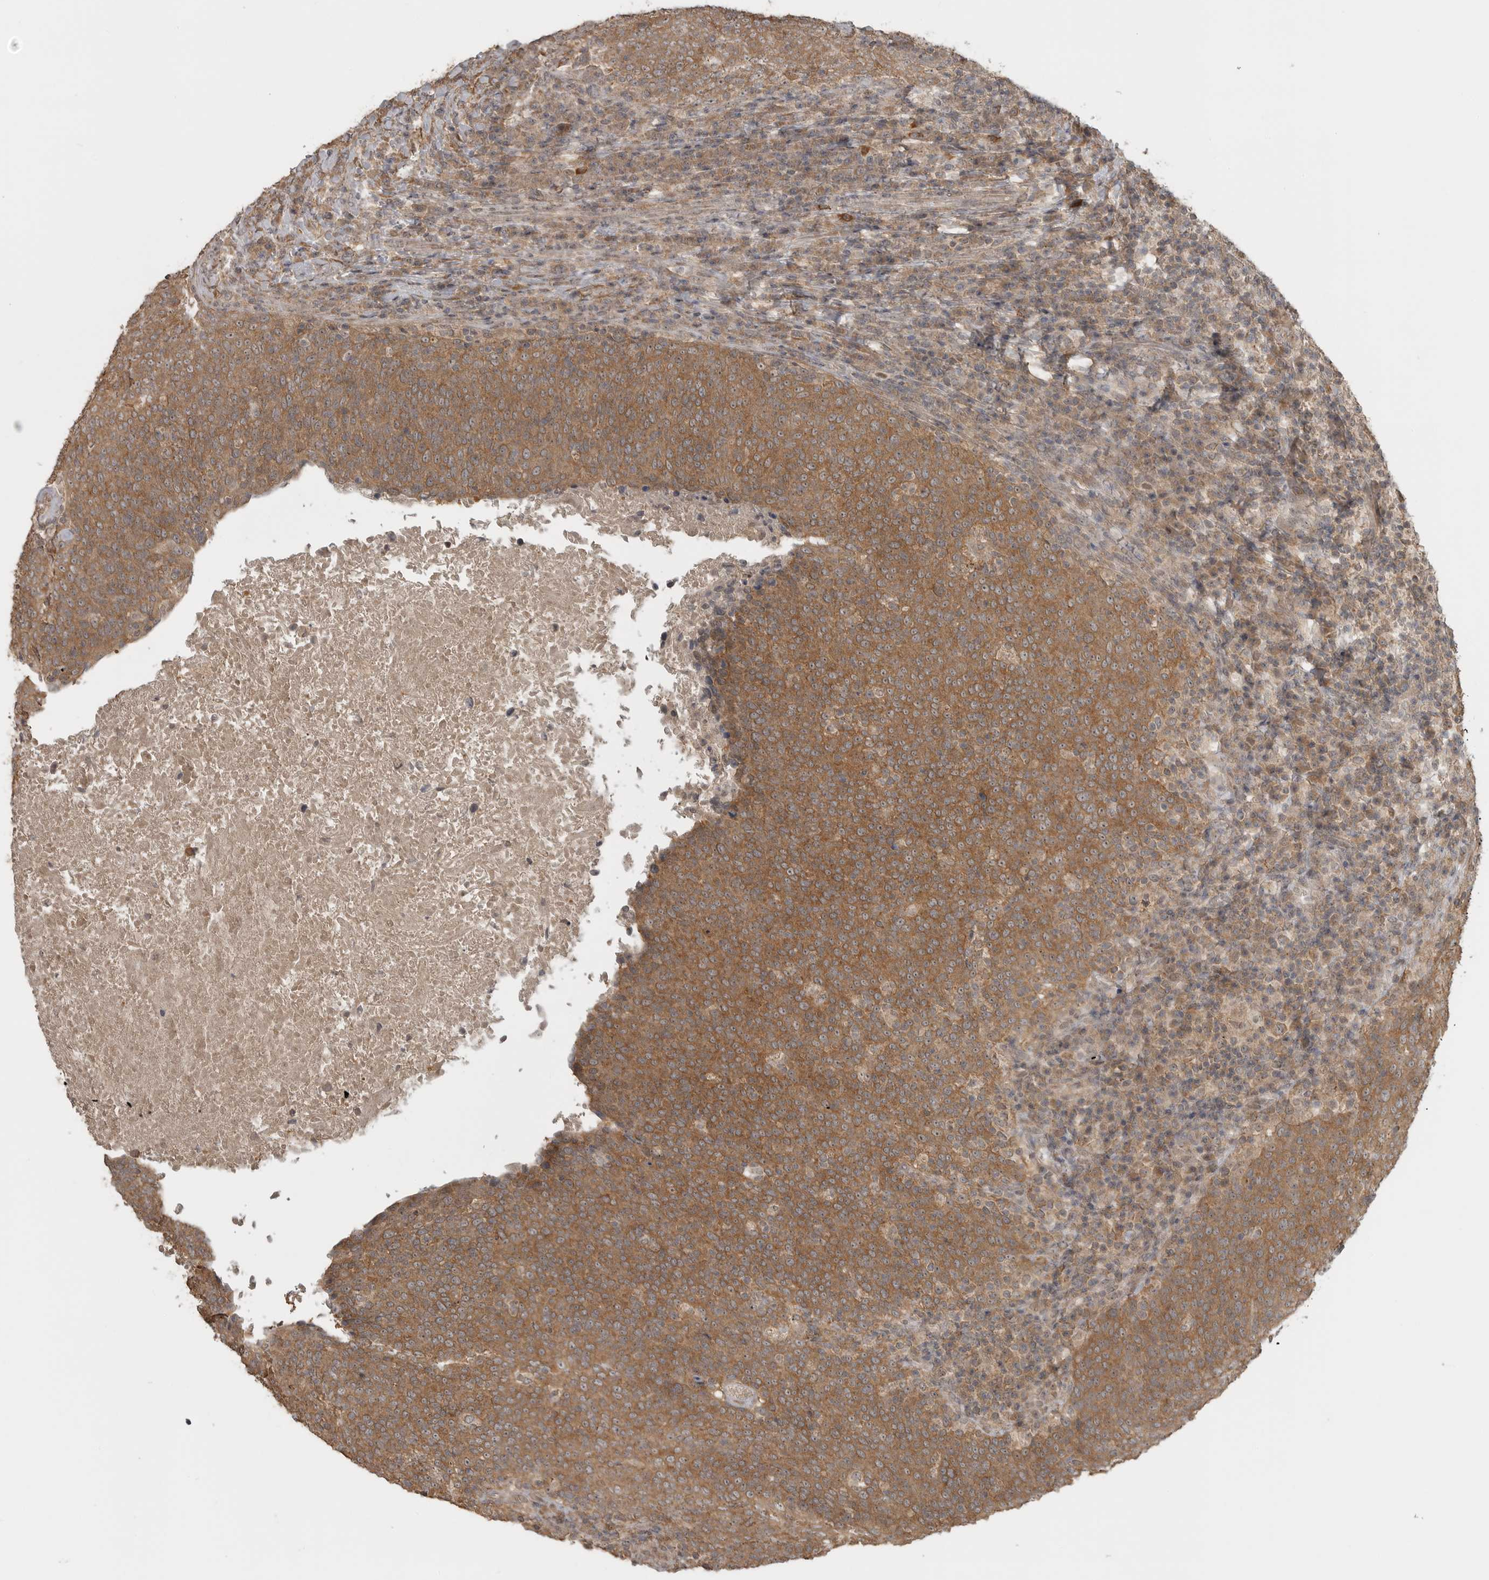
{"staining": {"intensity": "moderate", "quantity": ">75%", "location": "cytoplasmic/membranous"}, "tissue": "head and neck cancer", "cell_type": "Tumor cells", "image_type": "cancer", "snomed": [{"axis": "morphology", "description": "Squamous cell carcinoma, NOS"}, {"axis": "morphology", "description": "Squamous cell carcinoma, metastatic, NOS"}, {"axis": "topography", "description": "Lymph node"}, {"axis": "topography", "description": "Head-Neck"}], "caption": "Immunohistochemistry (IHC) histopathology image of head and neck cancer (squamous cell carcinoma) stained for a protein (brown), which demonstrates medium levels of moderate cytoplasmic/membranous positivity in about >75% of tumor cells.", "gene": "LLGL1", "patient": {"sex": "male", "age": 62}}